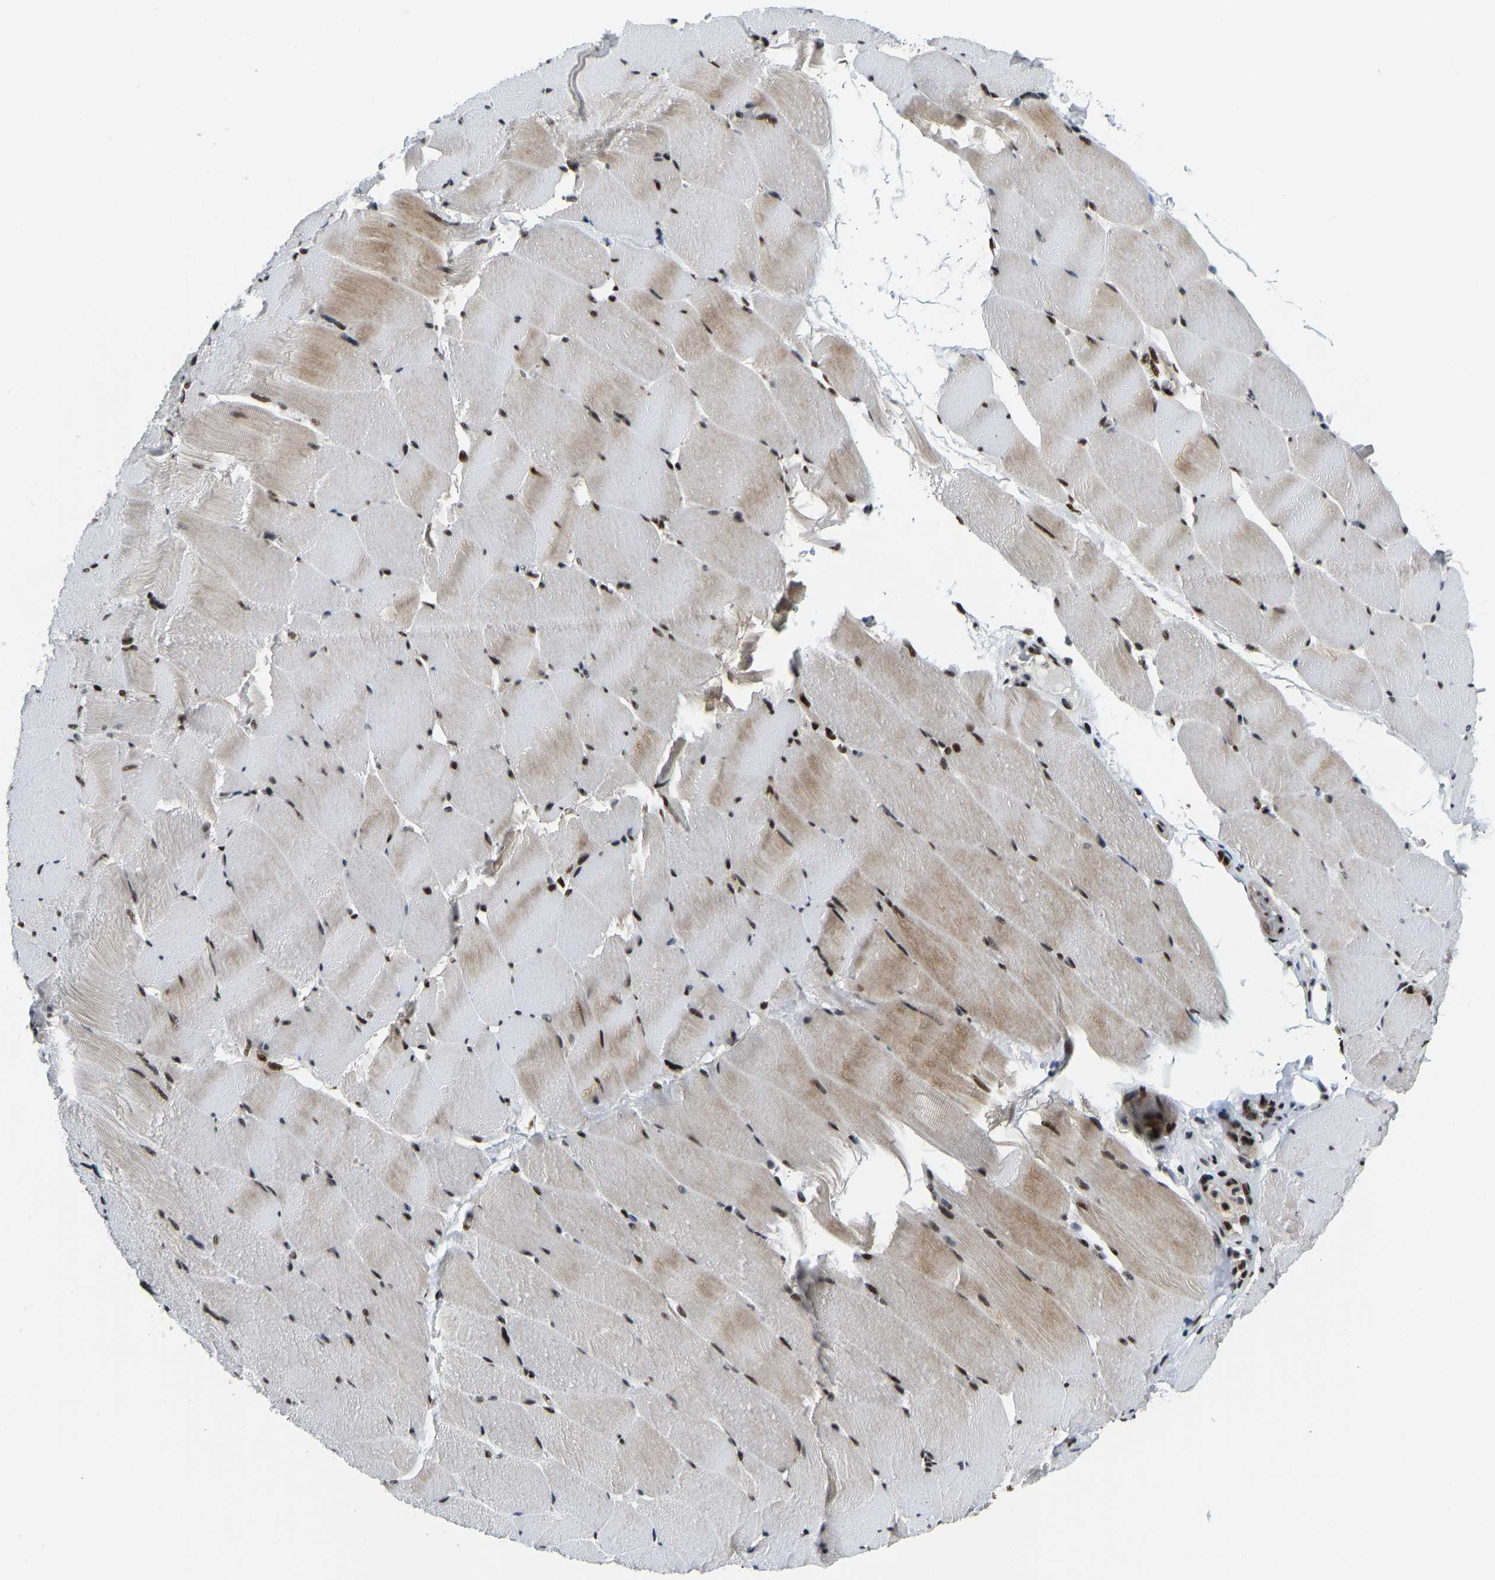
{"staining": {"intensity": "moderate", "quantity": ">75%", "location": "cytoplasmic/membranous,nuclear"}, "tissue": "skeletal muscle", "cell_type": "Myocytes", "image_type": "normal", "snomed": [{"axis": "morphology", "description": "Normal tissue, NOS"}, {"axis": "topography", "description": "Skeletal muscle"}], "caption": "Human skeletal muscle stained with a brown dye demonstrates moderate cytoplasmic/membranous,nuclear positive staining in about >75% of myocytes.", "gene": "FOXK1", "patient": {"sex": "male", "age": 62}}